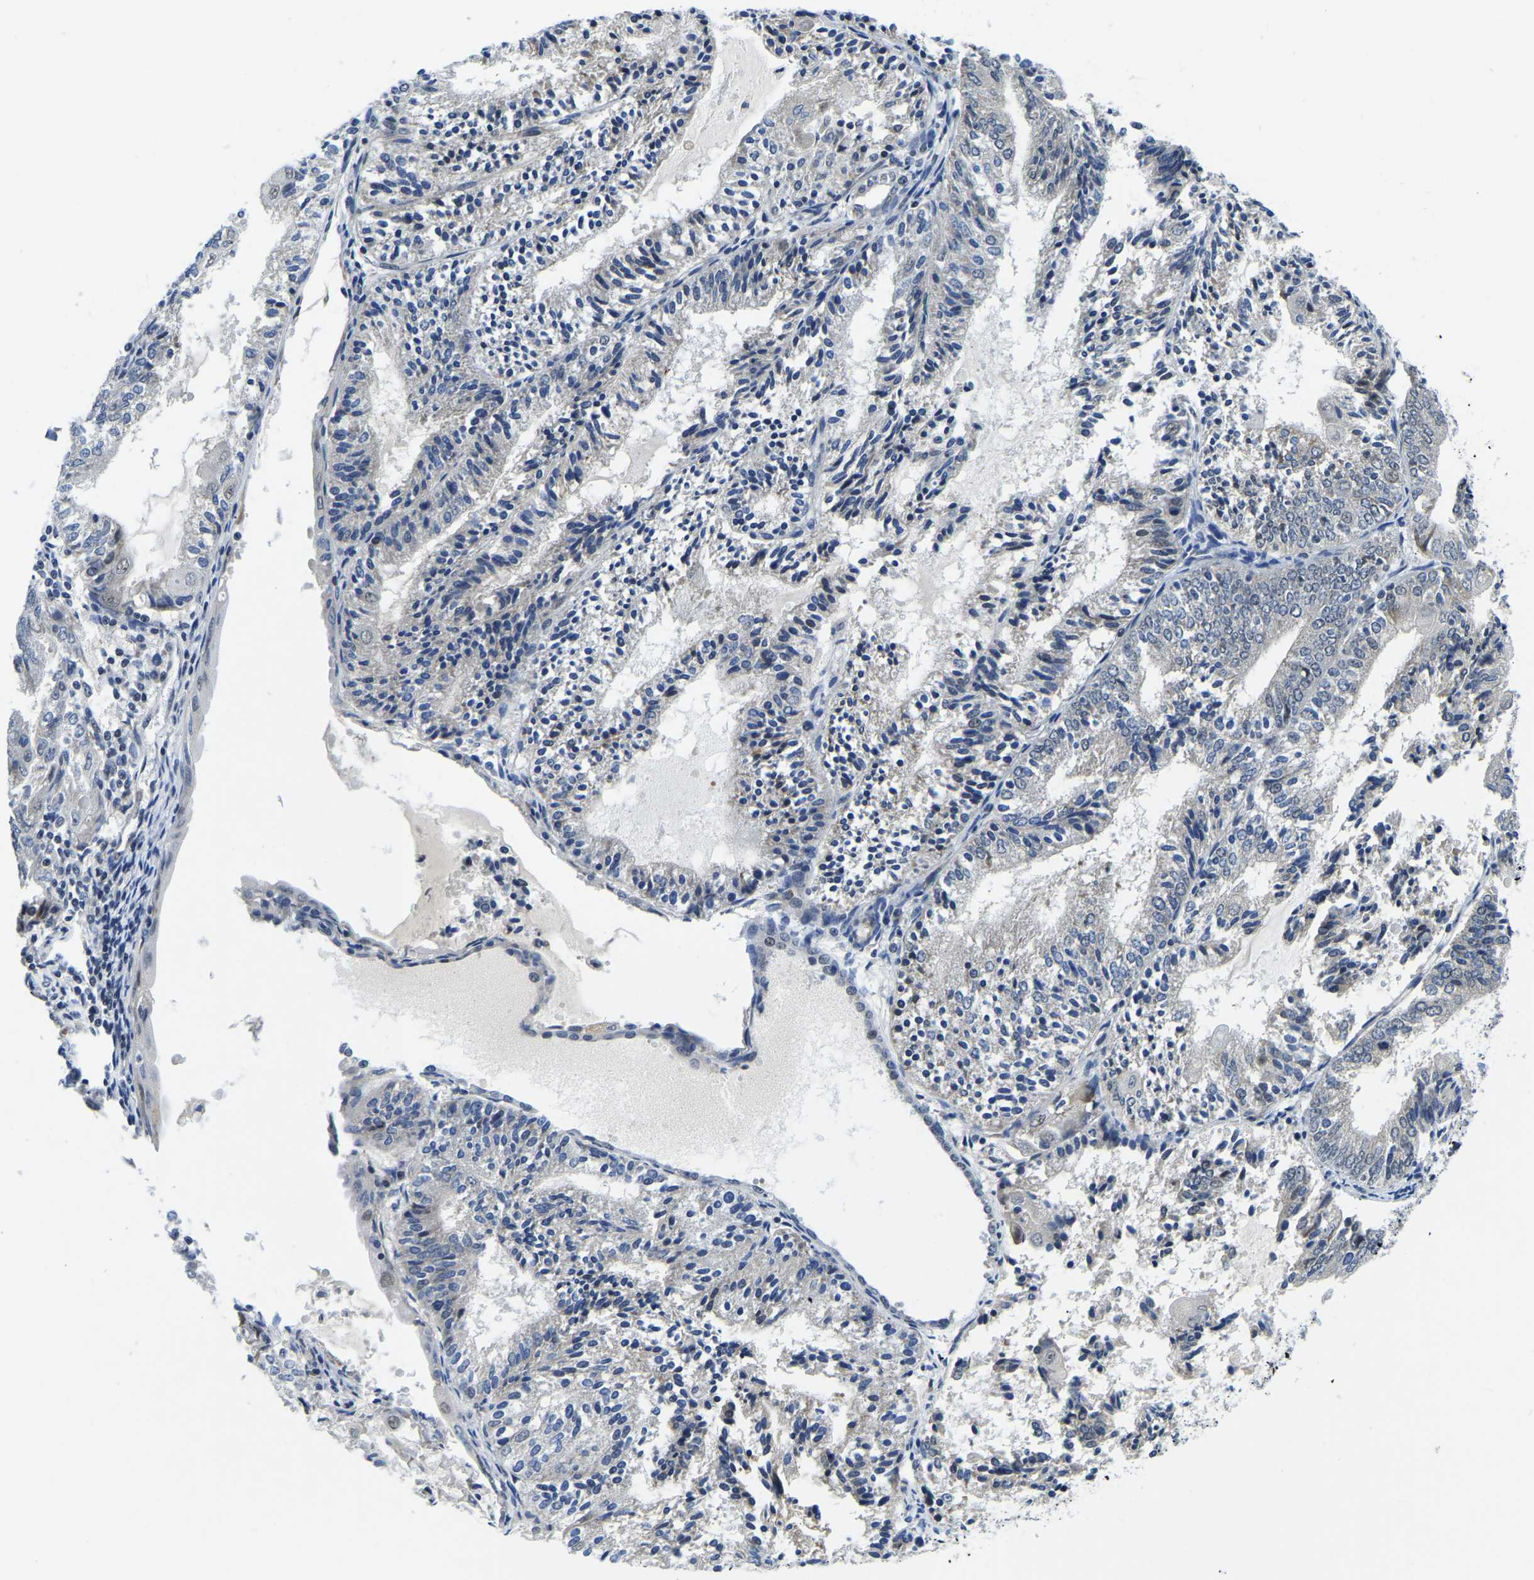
{"staining": {"intensity": "negative", "quantity": "none", "location": "none"}, "tissue": "endometrial cancer", "cell_type": "Tumor cells", "image_type": "cancer", "snomed": [{"axis": "morphology", "description": "Adenocarcinoma, NOS"}, {"axis": "topography", "description": "Endometrium"}], "caption": "Immunohistochemistry (IHC) of endometrial cancer (adenocarcinoma) demonstrates no positivity in tumor cells.", "gene": "POLDIP3", "patient": {"sex": "female", "age": 81}}